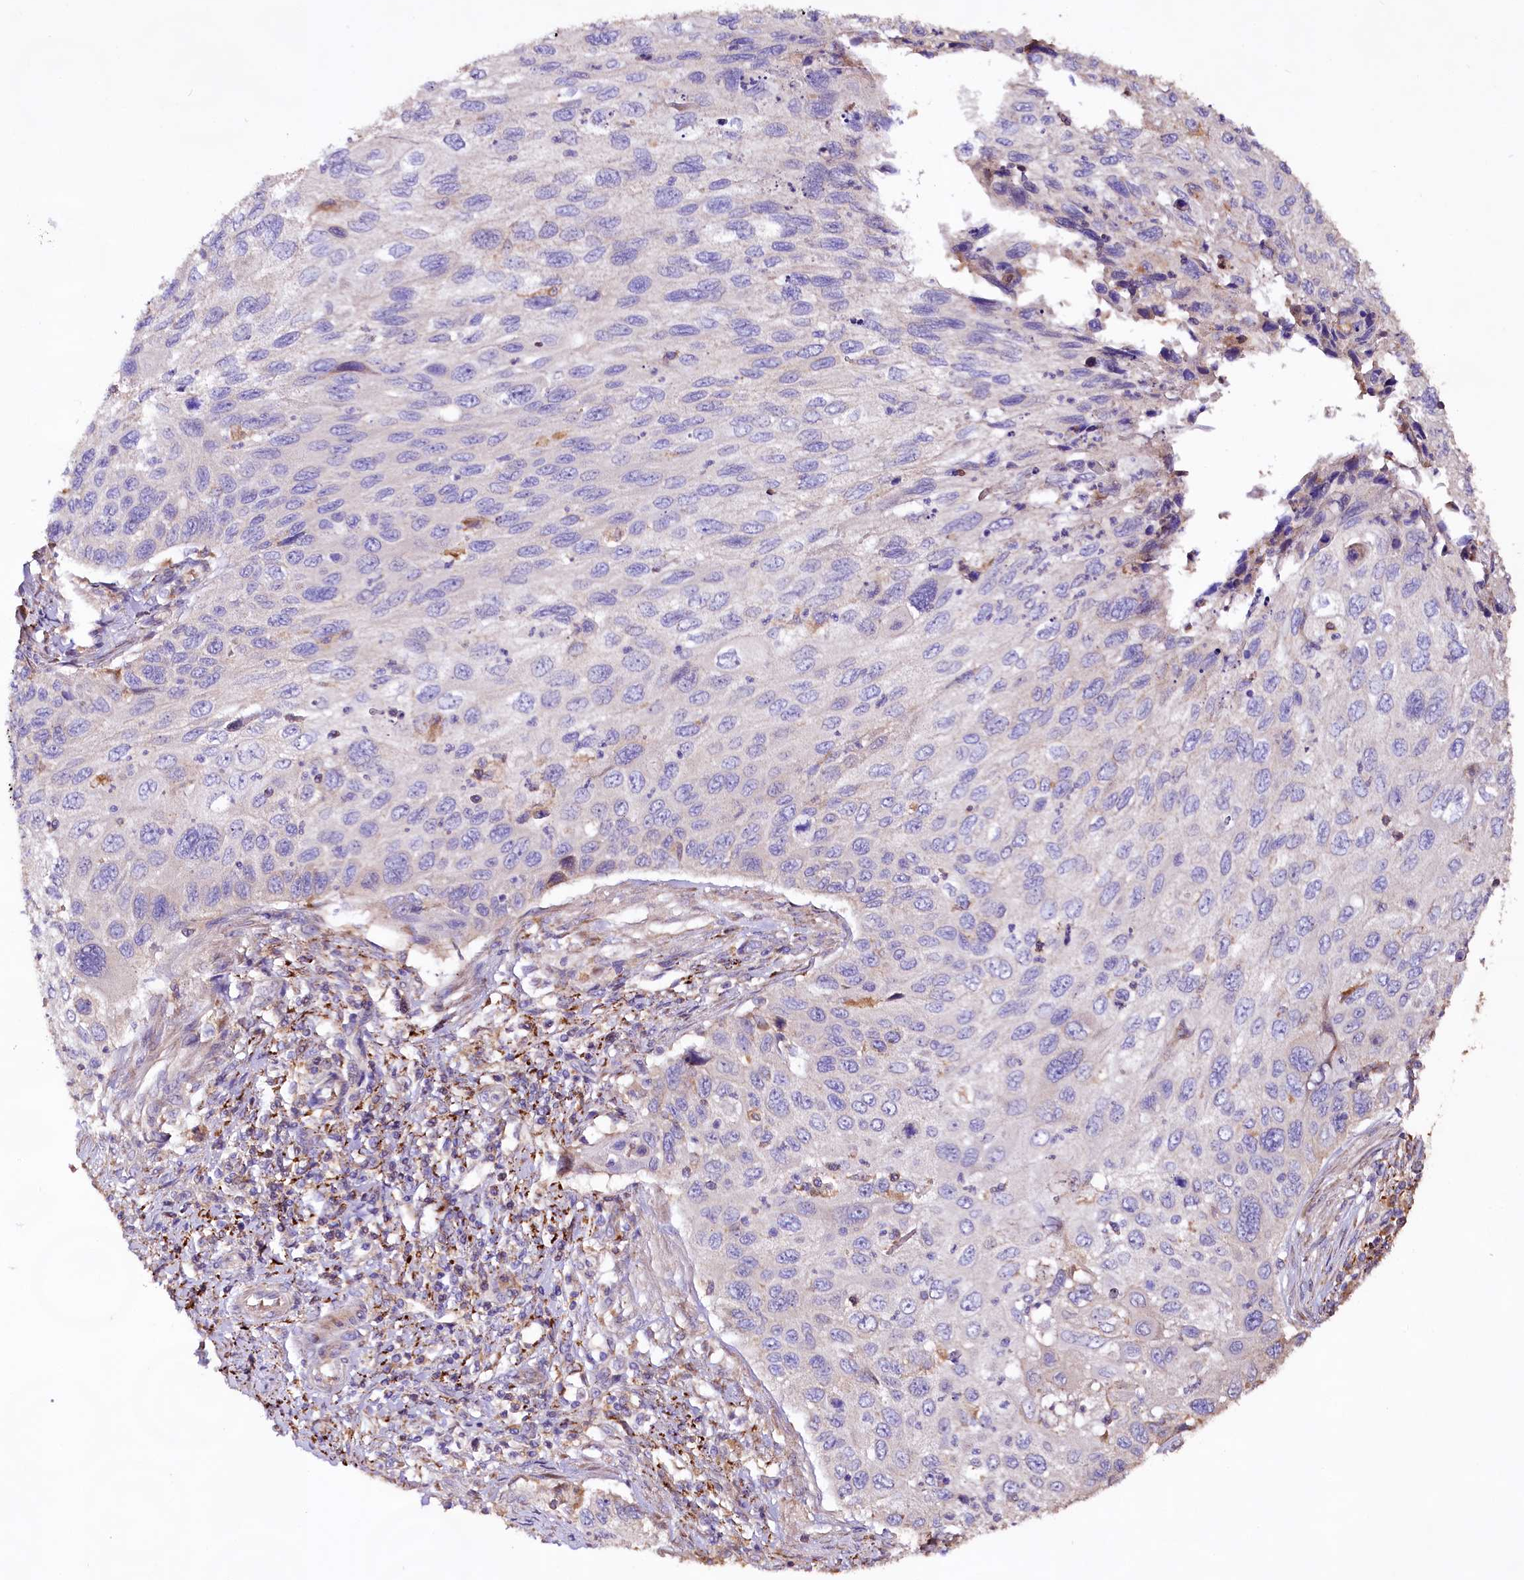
{"staining": {"intensity": "negative", "quantity": "none", "location": "none"}, "tissue": "cervical cancer", "cell_type": "Tumor cells", "image_type": "cancer", "snomed": [{"axis": "morphology", "description": "Squamous cell carcinoma, NOS"}, {"axis": "topography", "description": "Cervix"}], "caption": "Cervical squamous cell carcinoma stained for a protein using IHC reveals no expression tumor cells.", "gene": "DMXL2", "patient": {"sex": "female", "age": 70}}